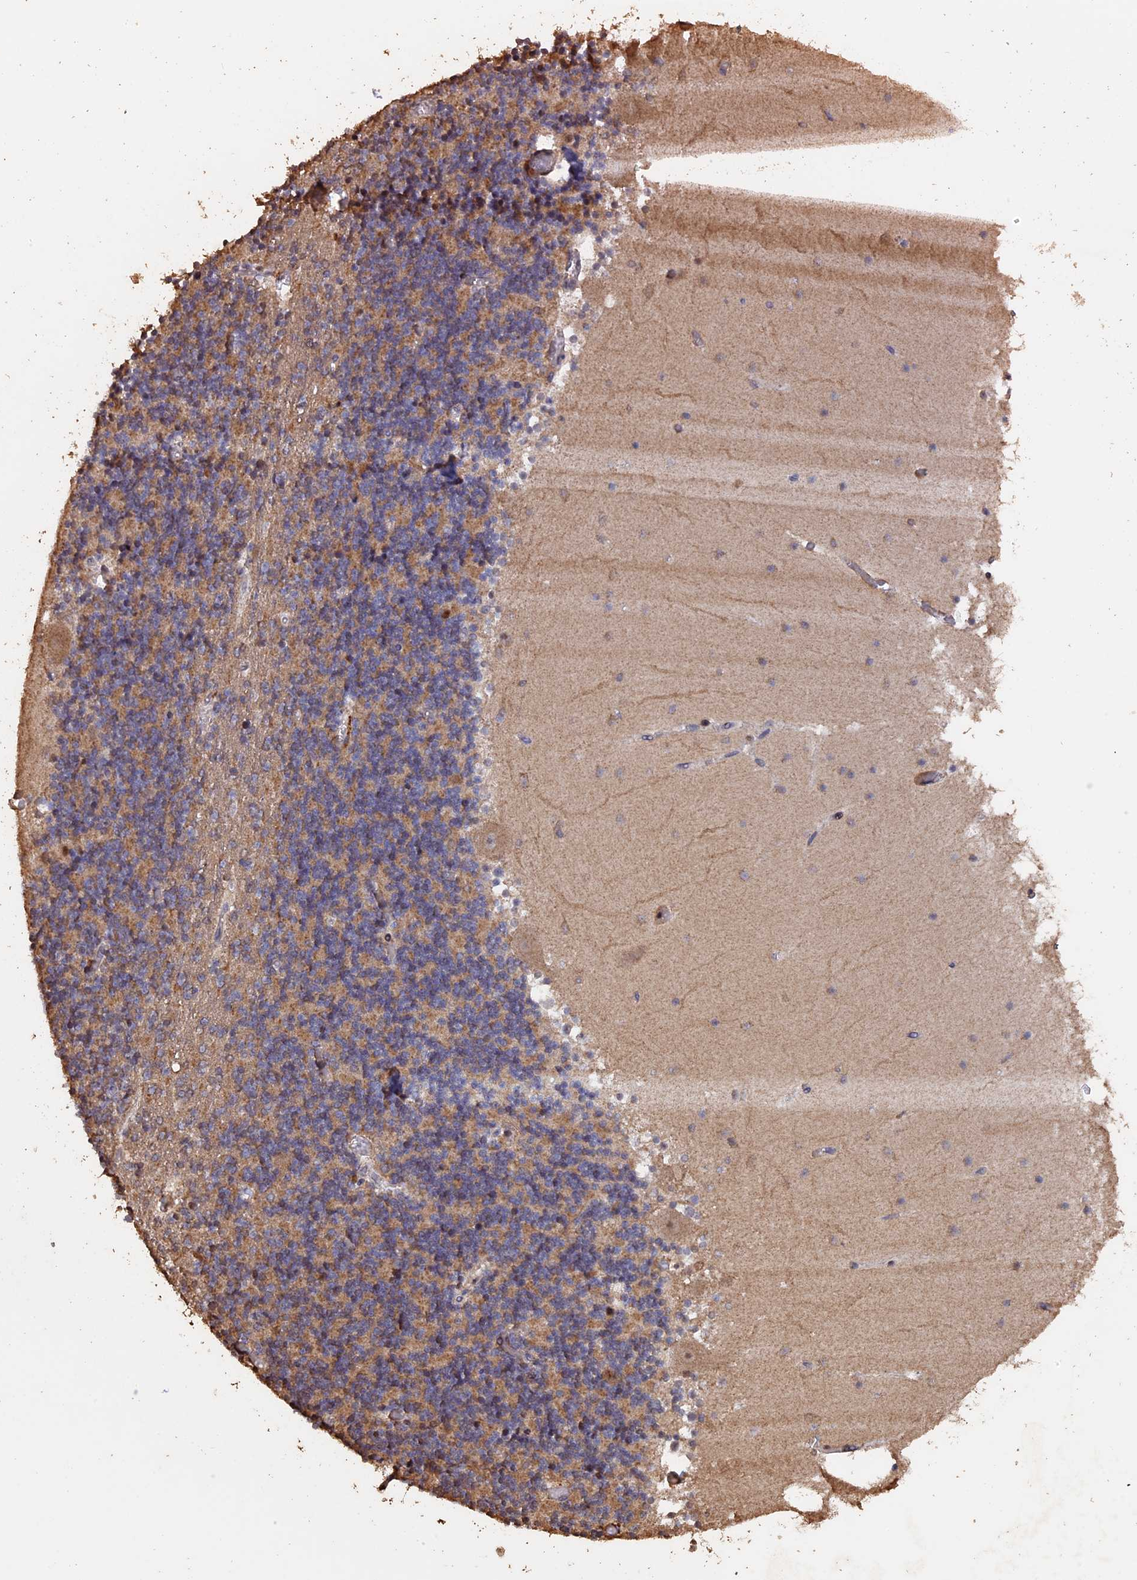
{"staining": {"intensity": "moderate", "quantity": ">75%", "location": "cytoplasmic/membranous"}, "tissue": "cerebellum", "cell_type": "Cells in granular layer", "image_type": "normal", "snomed": [{"axis": "morphology", "description": "Normal tissue, NOS"}, {"axis": "topography", "description": "Cerebellum"}], "caption": "A brown stain shows moderate cytoplasmic/membranous expression of a protein in cells in granular layer of benign cerebellum. Nuclei are stained in blue.", "gene": "HUNK", "patient": {"sex": "female", "age": 28}}